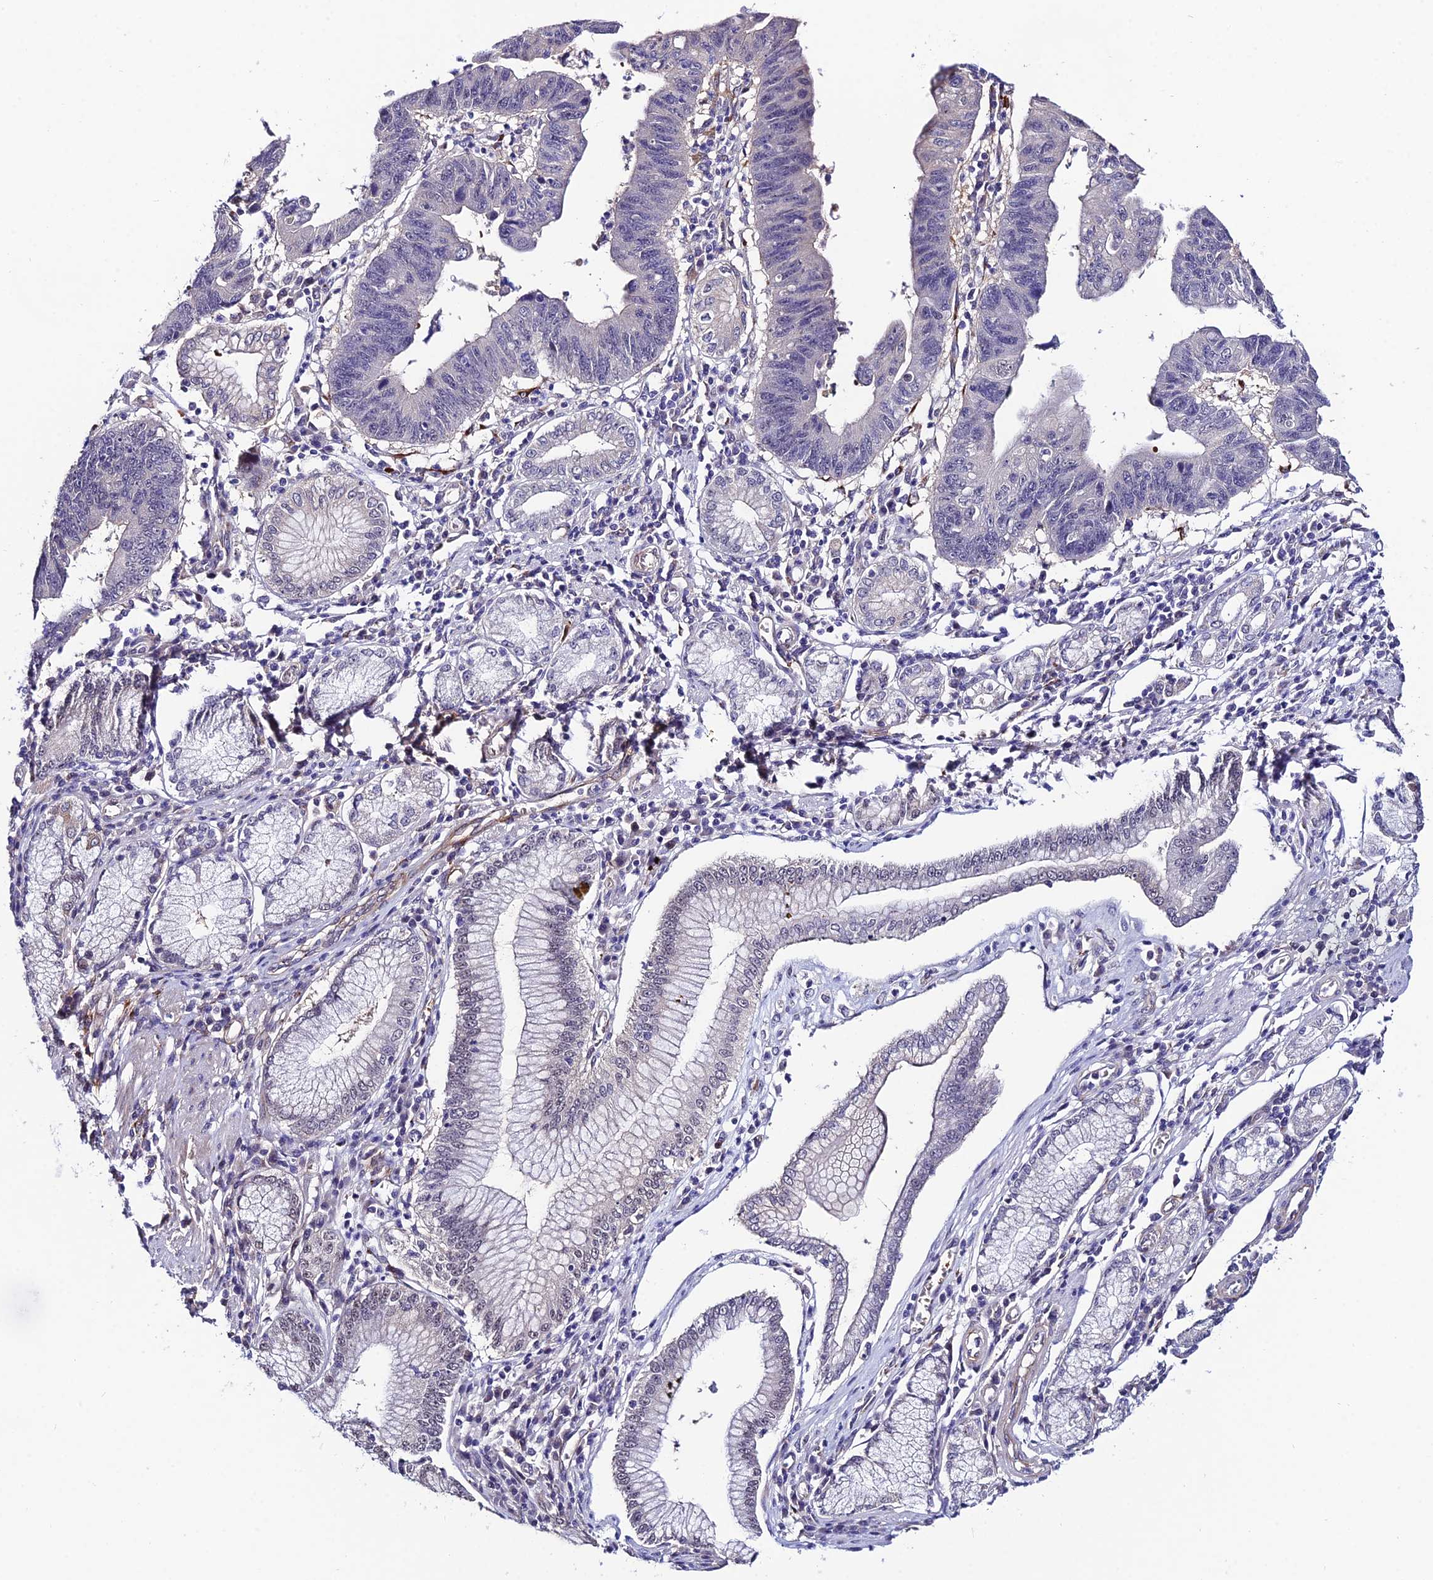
{"staining": {"intensity": "strong", "quantity": "<25%", "location": "cytoplasmic/membranous"}, "tissue": "stomach cancer", "cell_type": "Tumor cells", "image_type": "cancer", "snomed": [{"axis": "morphology", "description": "Adenocarcinoma, NOS"}, {"axis": "topography", "description": "Stomach"}], "caption": "A histopathology image of stomach cancer stained for a protein demonstrates strong cytoplasmic/membranous brown staining in tumor cells. The protein of interest is shown in brown color, while the nuclei are stained blue.", "gene": "SYT15", "patient": {"sex": "male", "age": 59}}